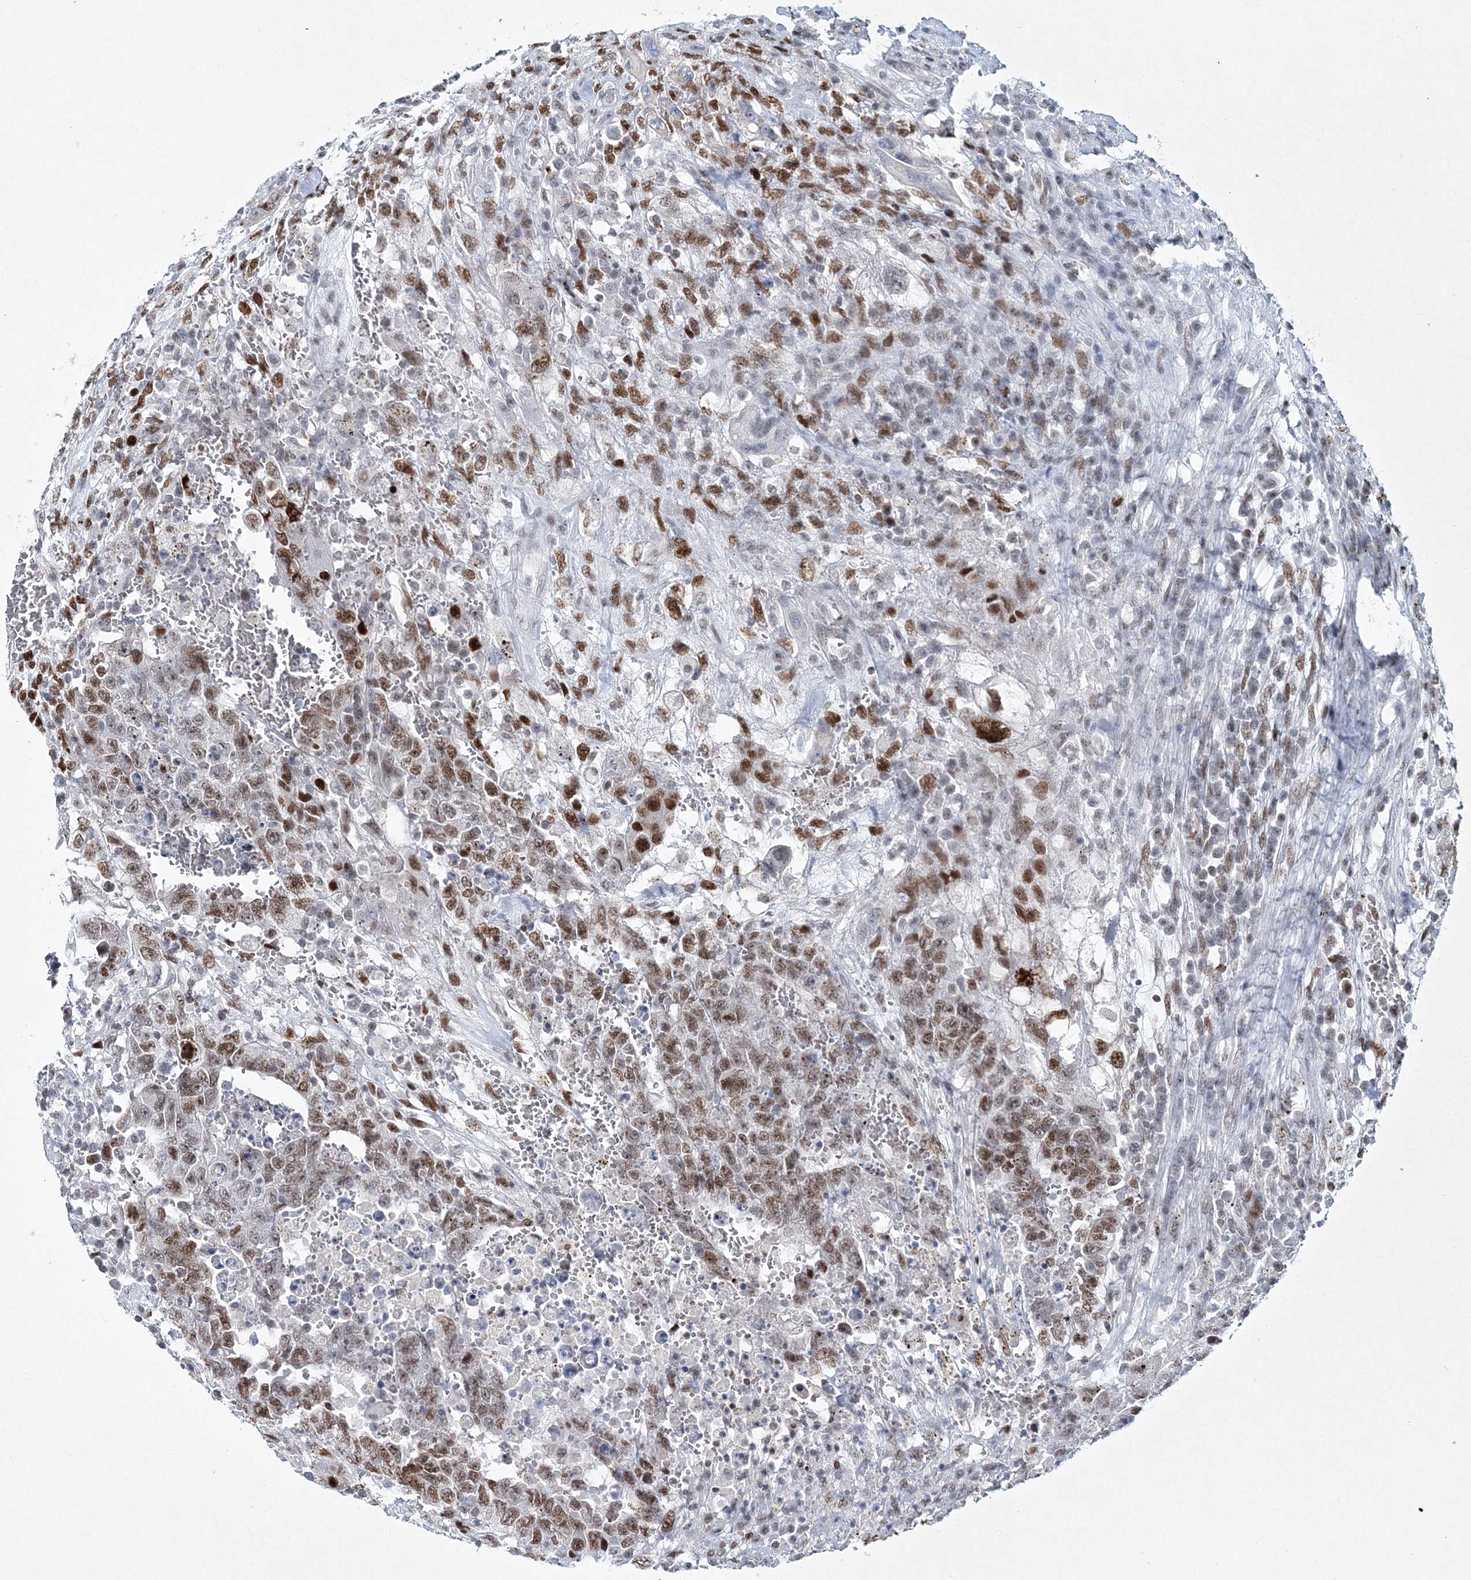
{"staining": {"intensity": "moderate", "quantity": ">75%", "location": "nuclear"}, "tissue": "testis cancer", "cell_type": "Tumor cells", "image_type": "cancer", "snomed": [{"axis": "morphology", "description": "Carcinoma, Embryonal, NOS"}, {"axis": "topography", "description": "Testis"}], "caption": "Human testis cancer (embryonal carcinoma) stained with a brown dye exhibits moderate nuclear positive positivity in approximately >75% of tumor cells.", "gene": "LRRFIP2", "patient": {"sex": "male", "age": 26}}